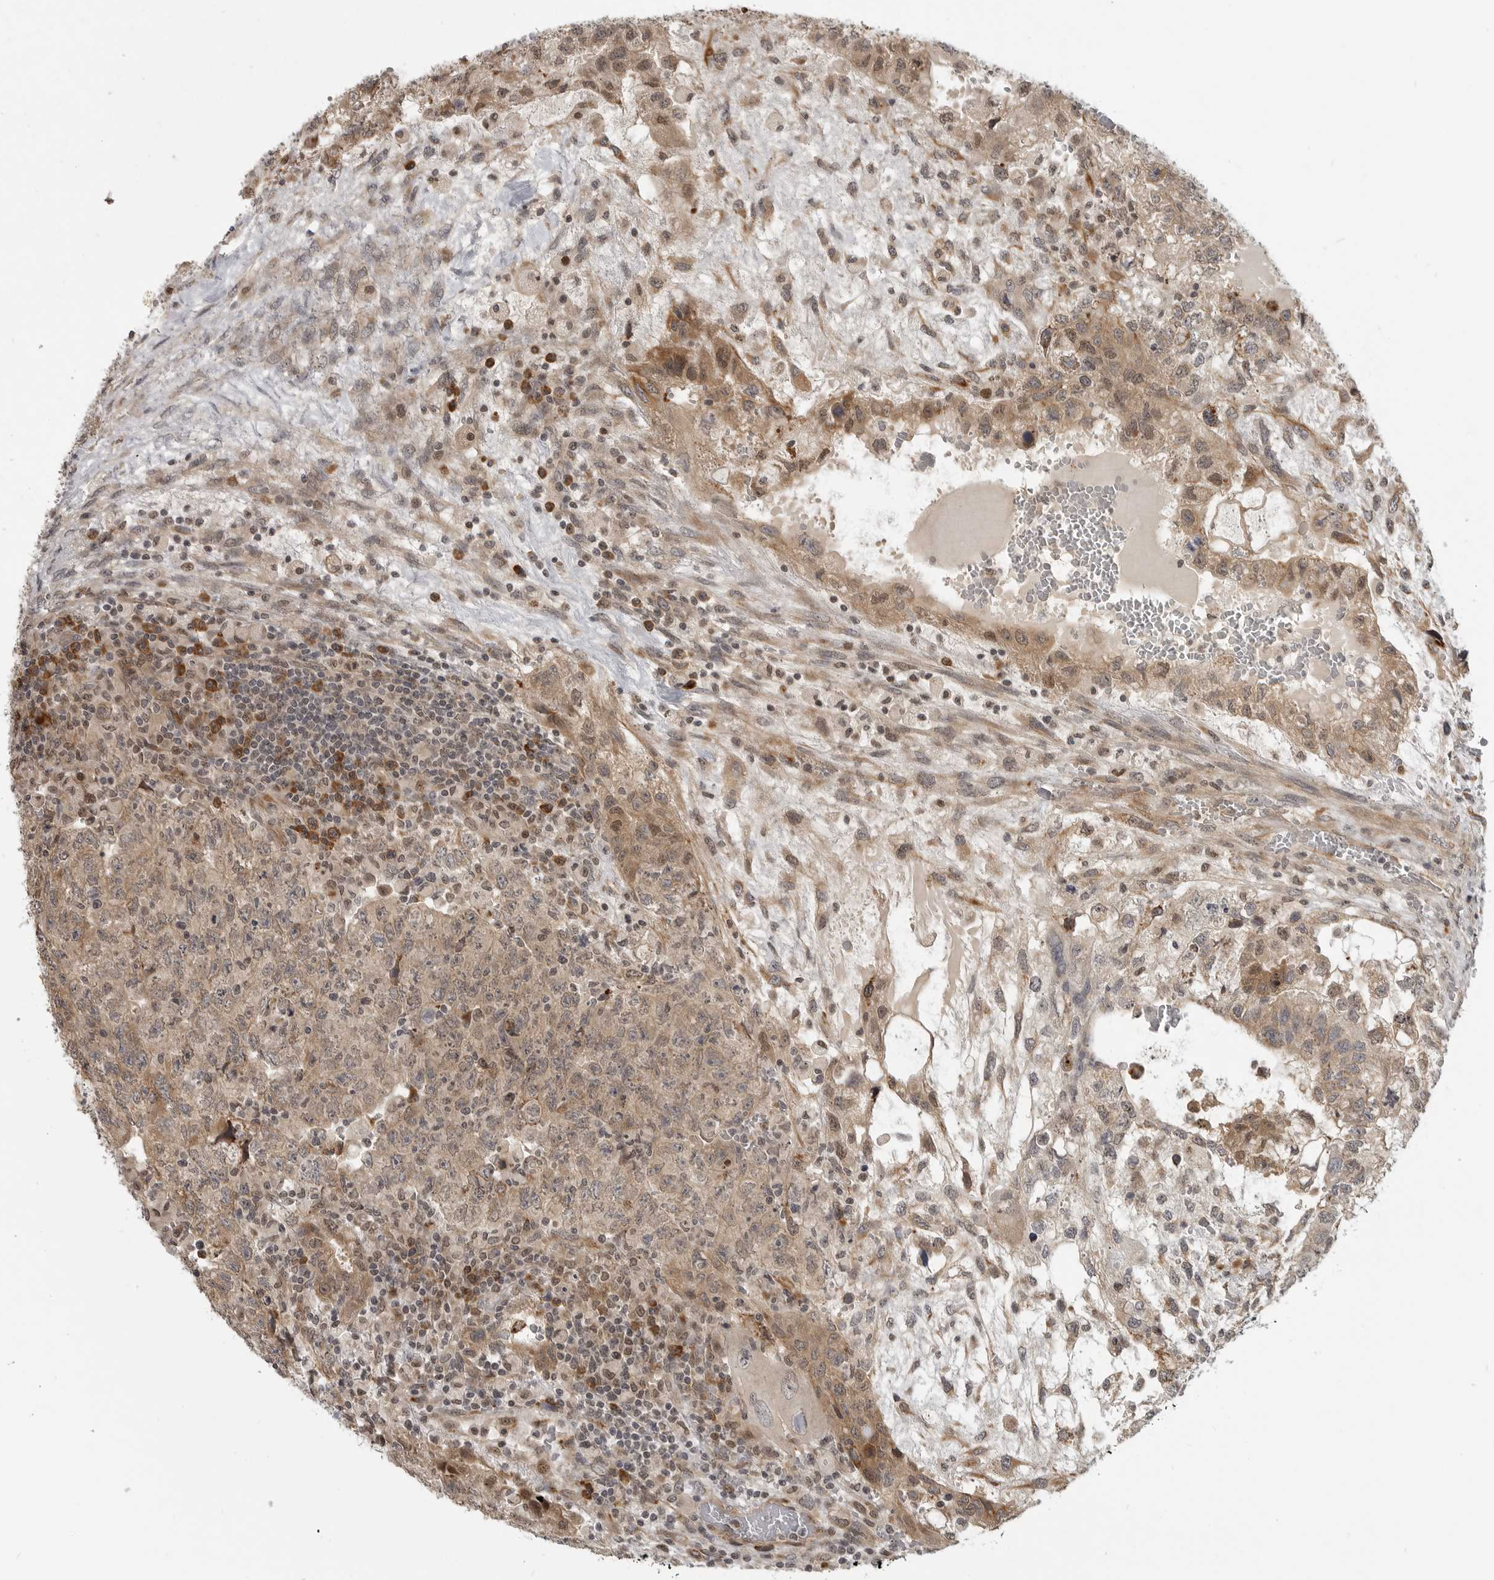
{"staining": {"intensity": "moderate", "quantity": ">75%", "location": "cytoplasmic/membranous,nuclear"}, "tissue": "testis cancer", "cell_type": "Tumor cells", "image_type": "cancer", "snomed": [{"axis": "morphology", "description": "Carcinoma, Embryonal, NOS"}, {"axis": "topography", "description": "Testis"}], "caption": "Tumor cells reveal medium levels of moderate cytoplasmic/membranous and nuclear expression in about >75% of cells in human embryonal carcinoma (testis).", "gene": "CEP295NL", "patient": {"sex": "male", "age": 36}}